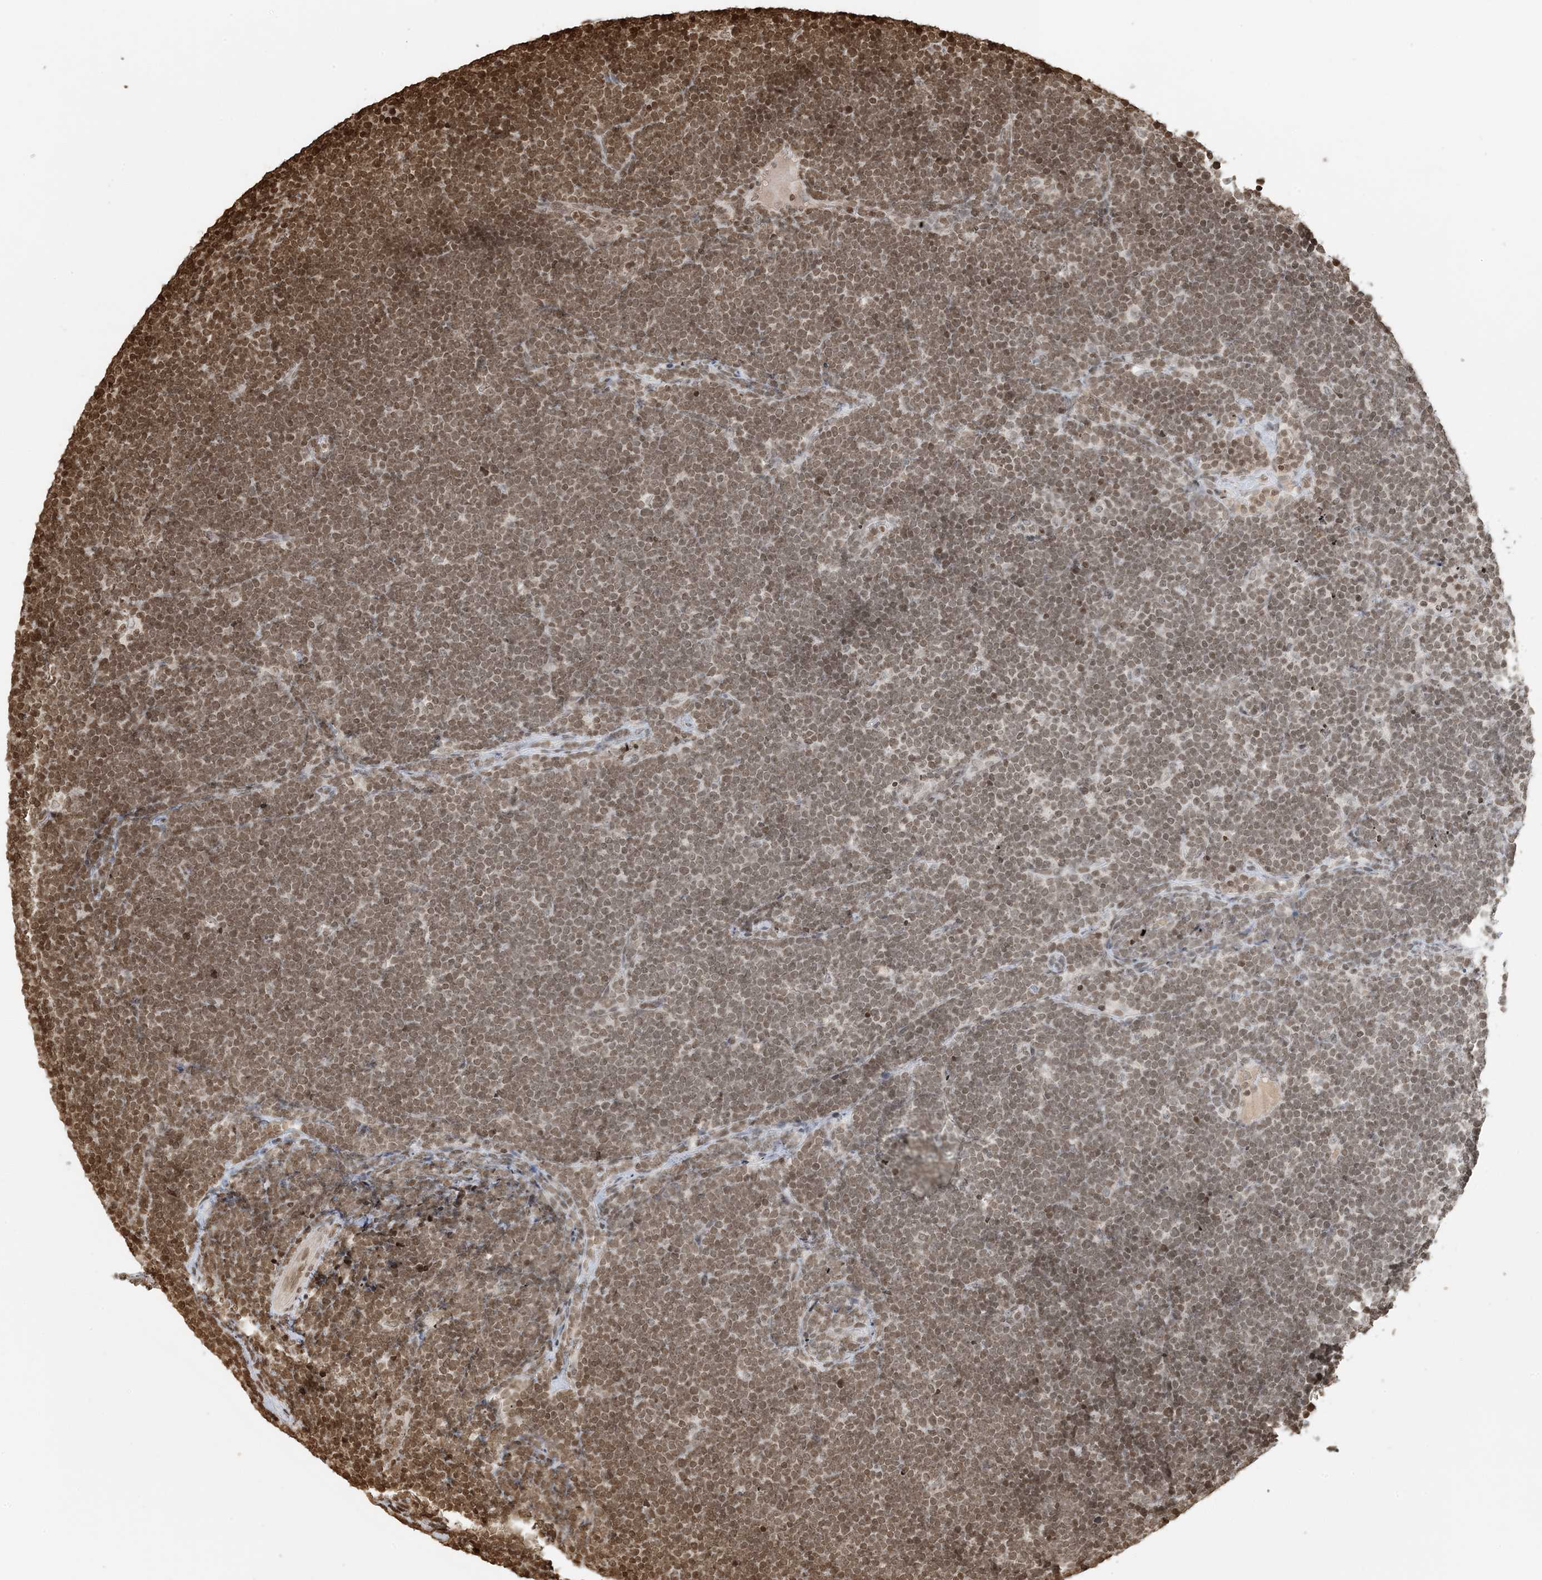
{"staining": {"intensity": "moderate", "quantity": ">75%", "location": "nuclear"}, "tissue": "lymphoma", "cell_type": "Tumor cells", "image_type": "cancer", "snomed": [{"axis": "morphology", "description": "Malignant lymphoma, non-Hodgkin's type, High grade"}, {"axis": "topography", "description": "Lymph node"}], "caption": "Protein positivity by IHC displays moderate nuclear expression in about >75% of tumor cells in lymphoma.", "gene": "H3-3B", "patient": {"sex": "male", "age": 13}}